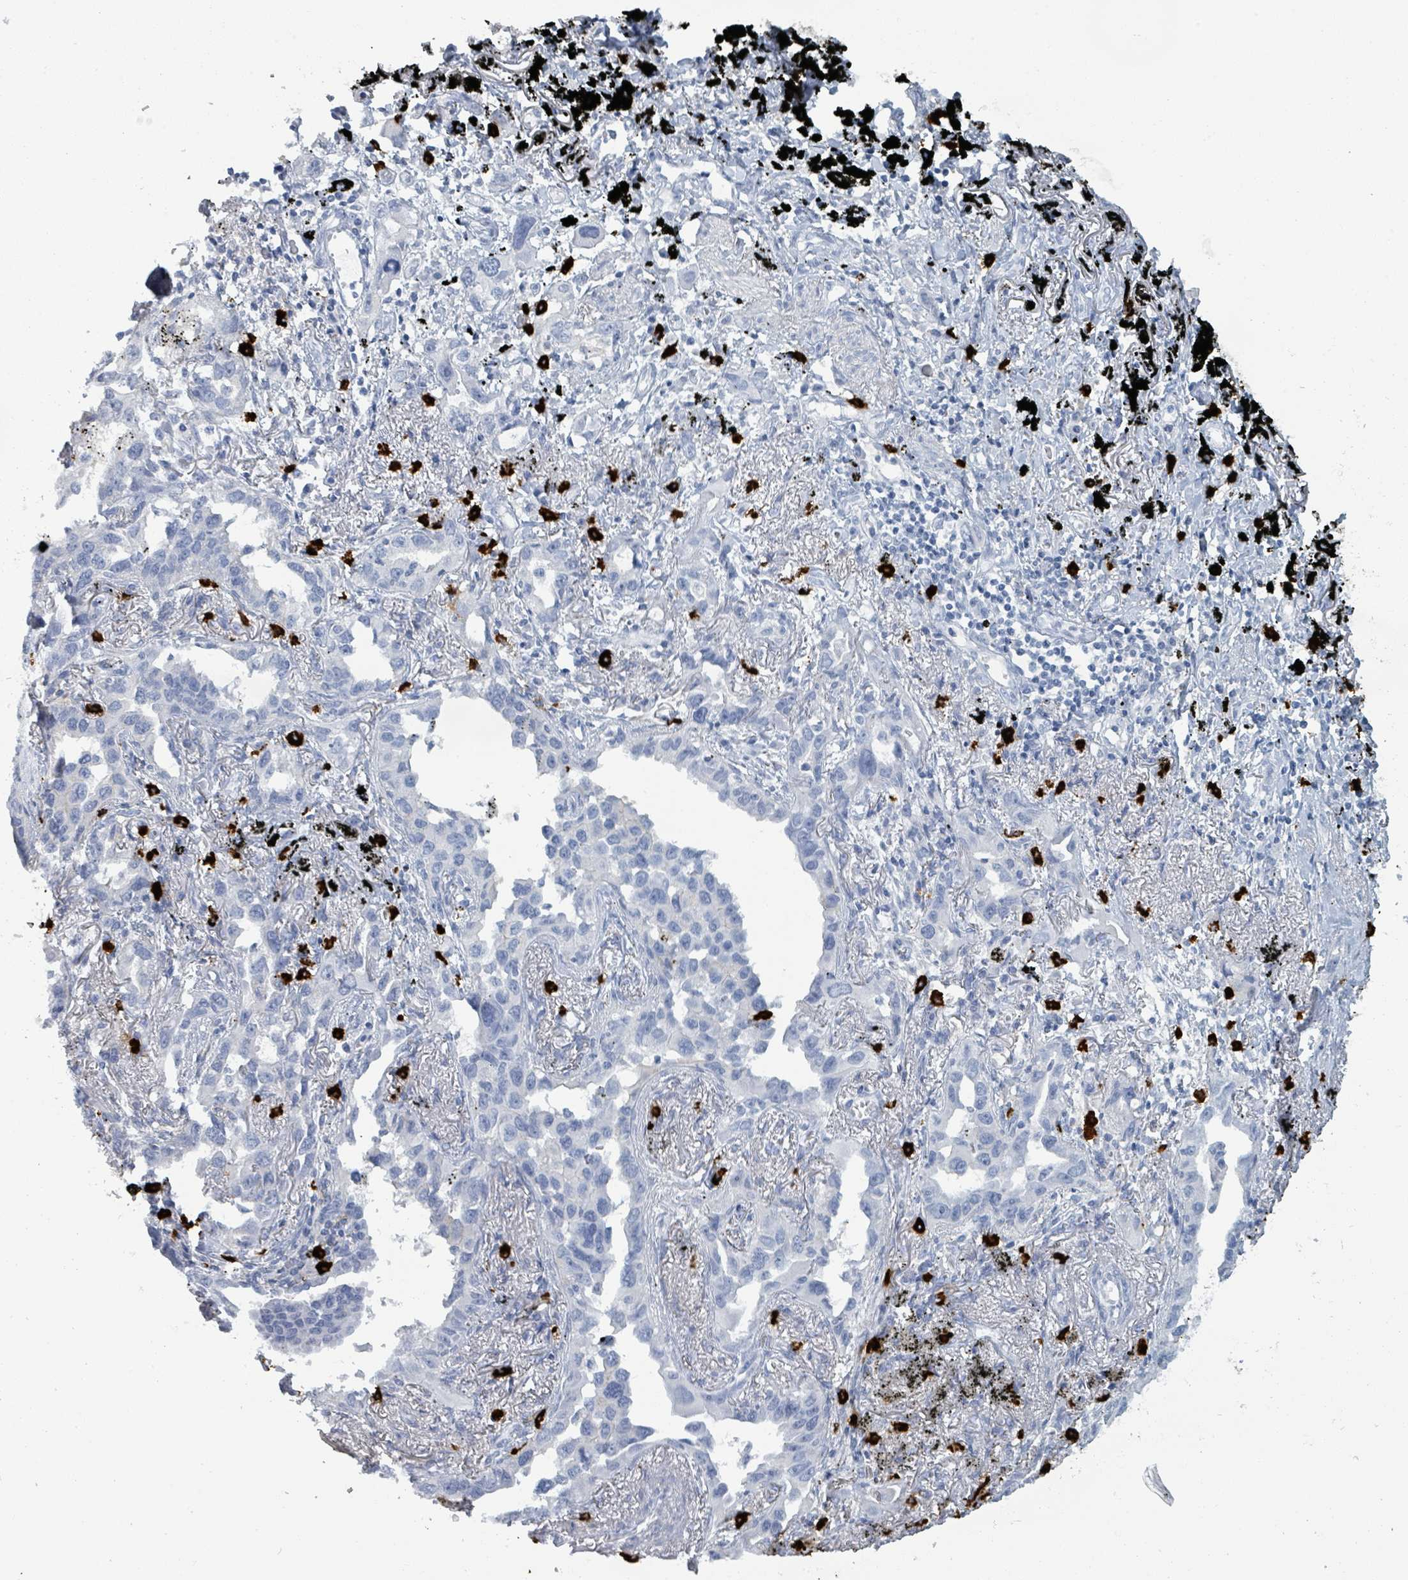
{"staining": {"intensity": "negative", "quantity": "none", "location": "none"}, "tissue": "lung cancer", "cell_type": "Tumor cells", "image_type": "cancer", "snomed": [{"axis": "morphology", "description": "Adenocarcinoma, NOS"}, {"axis": "topography", "description": "Lung"}], "caption": "High magnification brightfield microscopy of lung adenocarcinoma stained with DAB (3,3'-diaminobenzidine) (brown) and counterstained with hematoxylin (blue): tumor cells show no significant positivity.", "gene": "VPS13D", "patient": {"sex": "male", "age": 67}}